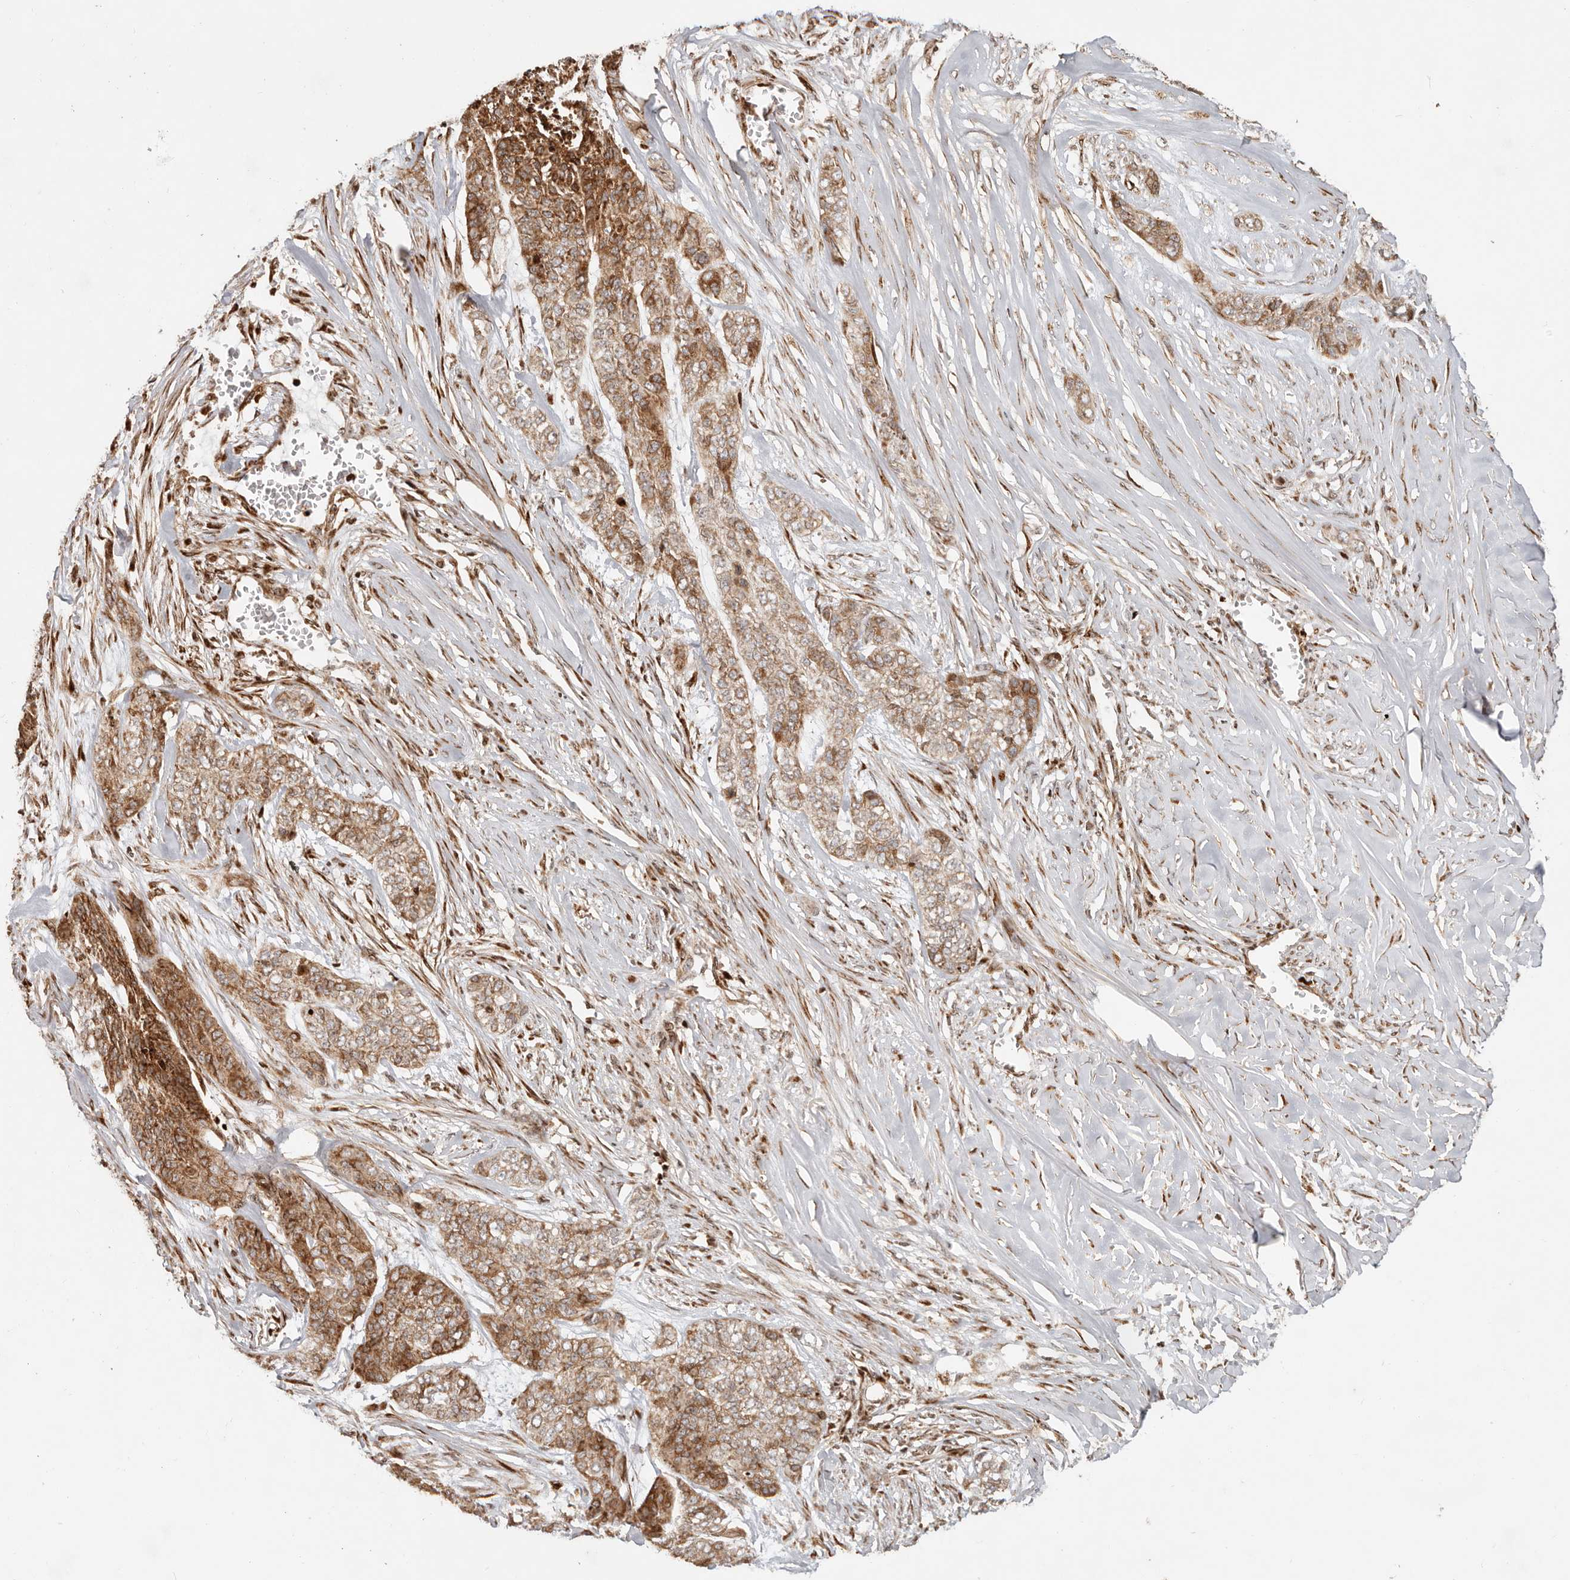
{"staining": {"intensity": "moderate", "quantity": ">75%", "location": "cytoplasmic/membranous"}, "tissue": "skin cancer", "cell_type": "Tumor cells", "image_type": "cancer", "snomed": [{"axis": "morphology", "description": "Basal cell carcinoma"}, {"axis": "topography", "description": "Skin"}], "caption": "This is a photomicrograph of immunohistochemistry staining of skin cancer, which shows moderate expression in the cytoplasmic/membranous of tumor cells.", "gene": "TRIM4", "patient": {"sex": "female", "age": 64}}